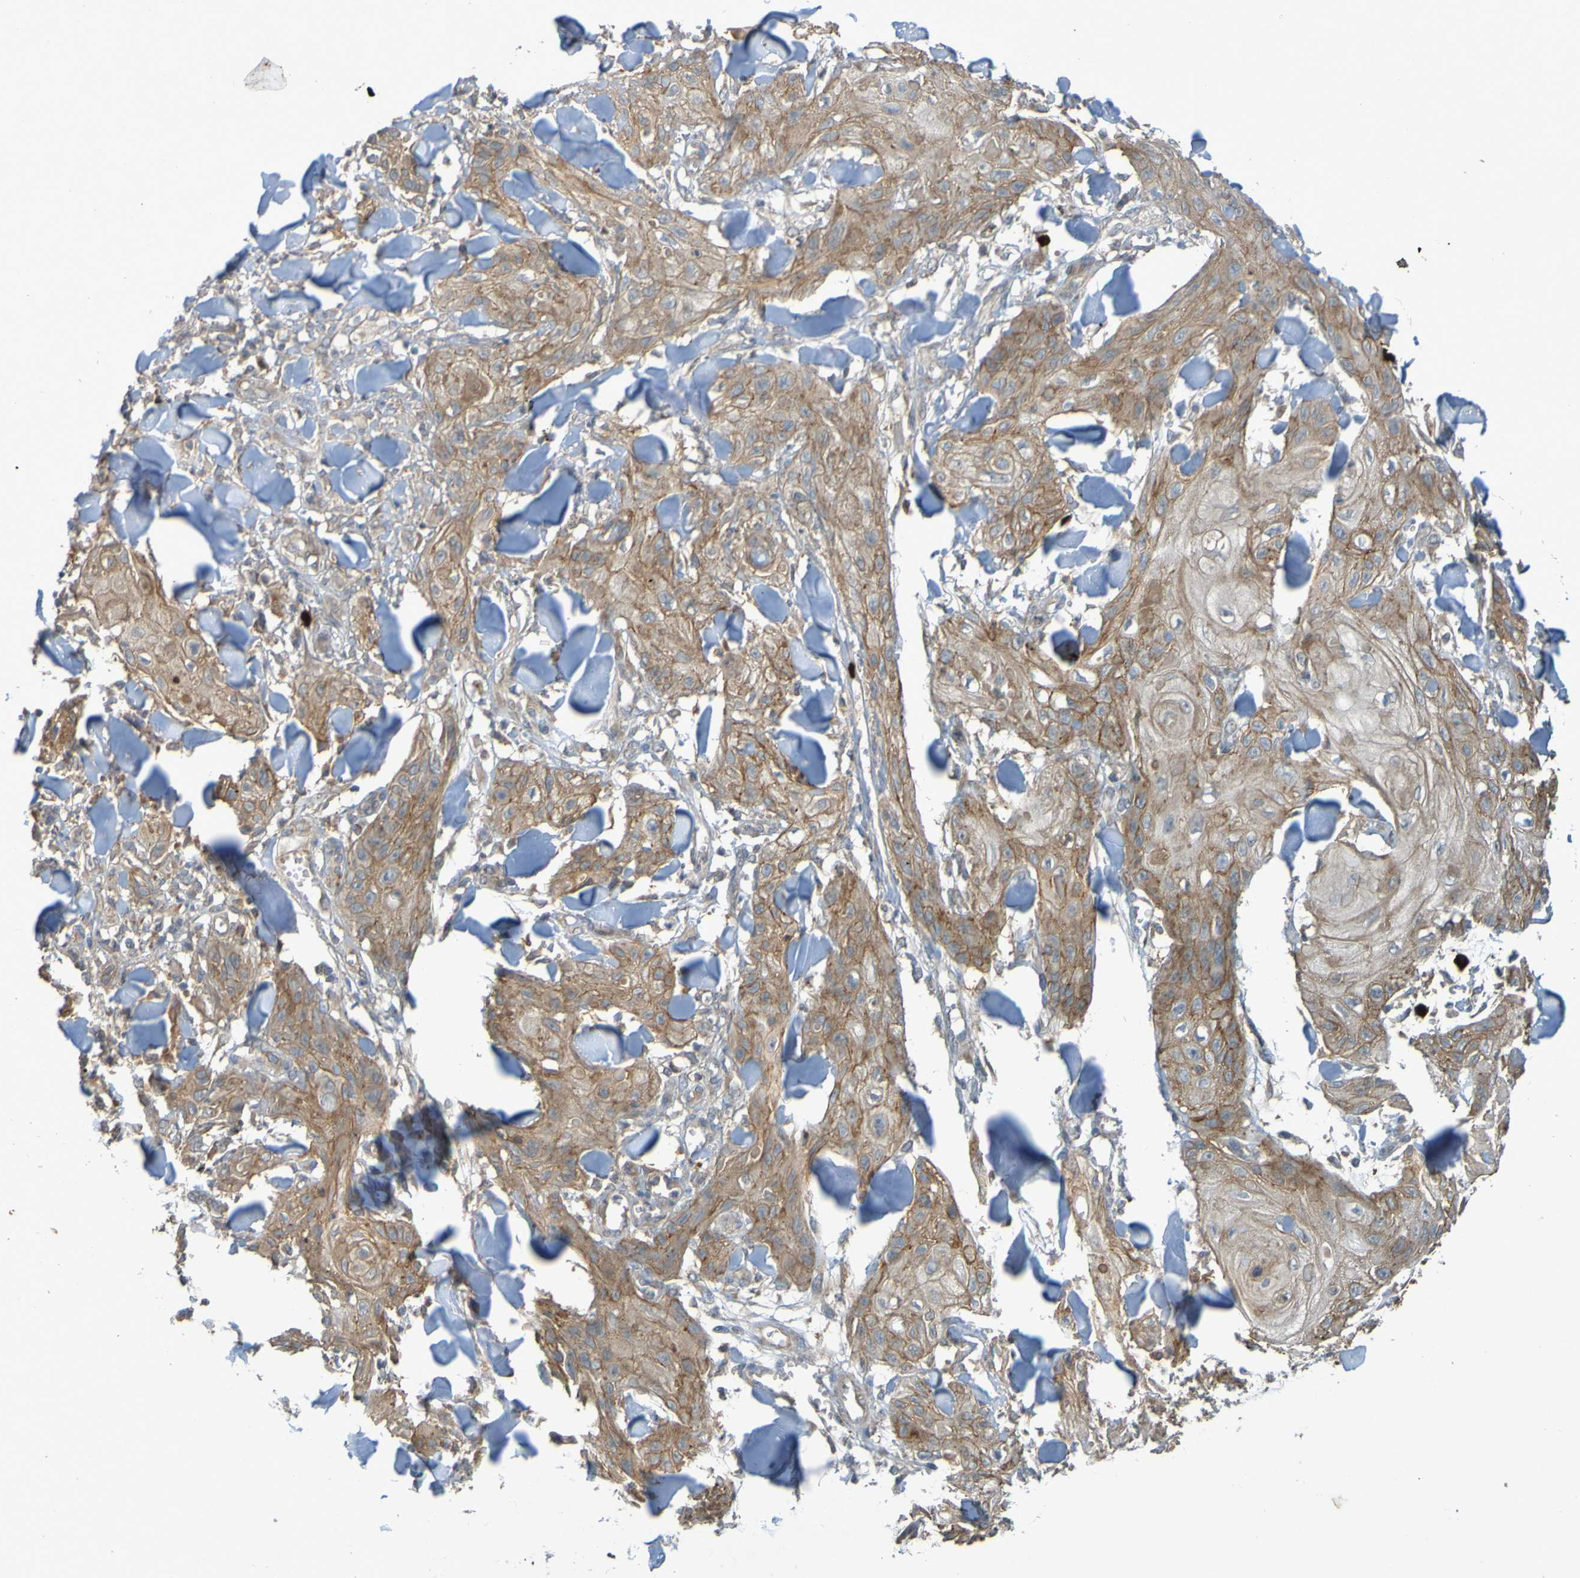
{"staining": {"intensity": "moderate", "quantity": ">75%", "location": "cytoplasmic/membranous"}, "tissue": "skin cancer", "cell_type": "Tumor cells", "image_type": "cancer", "snomed": [{"axis": "morphology", "description": "Squamous cell carcinoma, NOS"}, {"axis": "topography", "description": "Skin"}], "caption": "Immunohistochemistry (IHC) of human squamous cell carcinoma (skin) demonstrates medium levels of moderate cytoplasmic/membranous staining in about >75% of tumor cells.", "gene": "B3GAT2", "patient": {"sex": "male", "age": 74}}